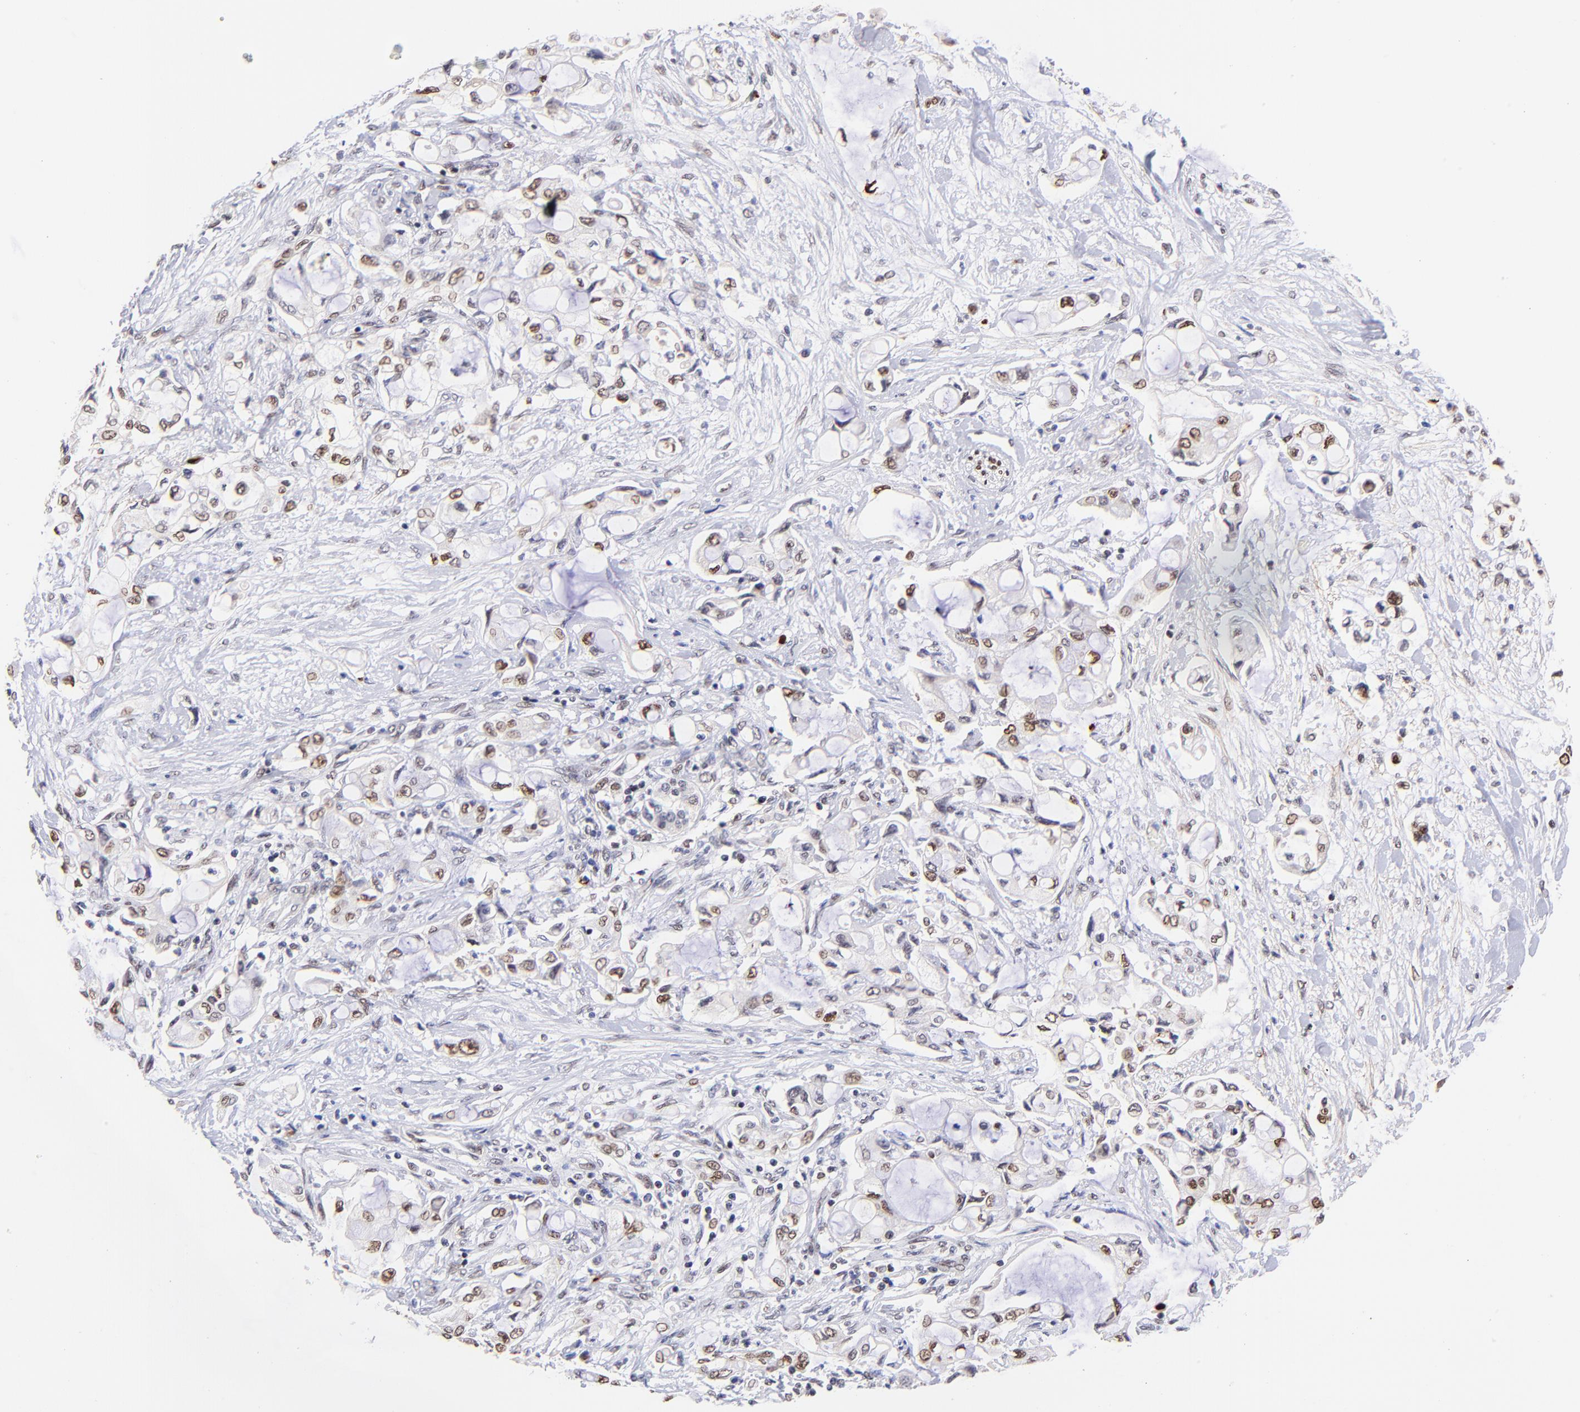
{"staining": {"intensity": "weak", "quantity": "25%-75%", "location": "nuclear"}, "tissue": "pancreatic cancer", "cell_type": "Tumor cells", "image_type": "cancer", "snomed": [{"axis": "morphology", "description": "Adenocarcinoma, NOS"}, {"axis": "topography", "description": "Pancreas"}], "caption": "Approximately 25%-75% of tumor cells in human pancreatic cancer (adenocarcinoma) demonstrate weak nuclear protein staining as visualized by brown immunohistochemical staining.", "gene": "MIDEAS", "patient": {"sex": "female", "age": 70}}